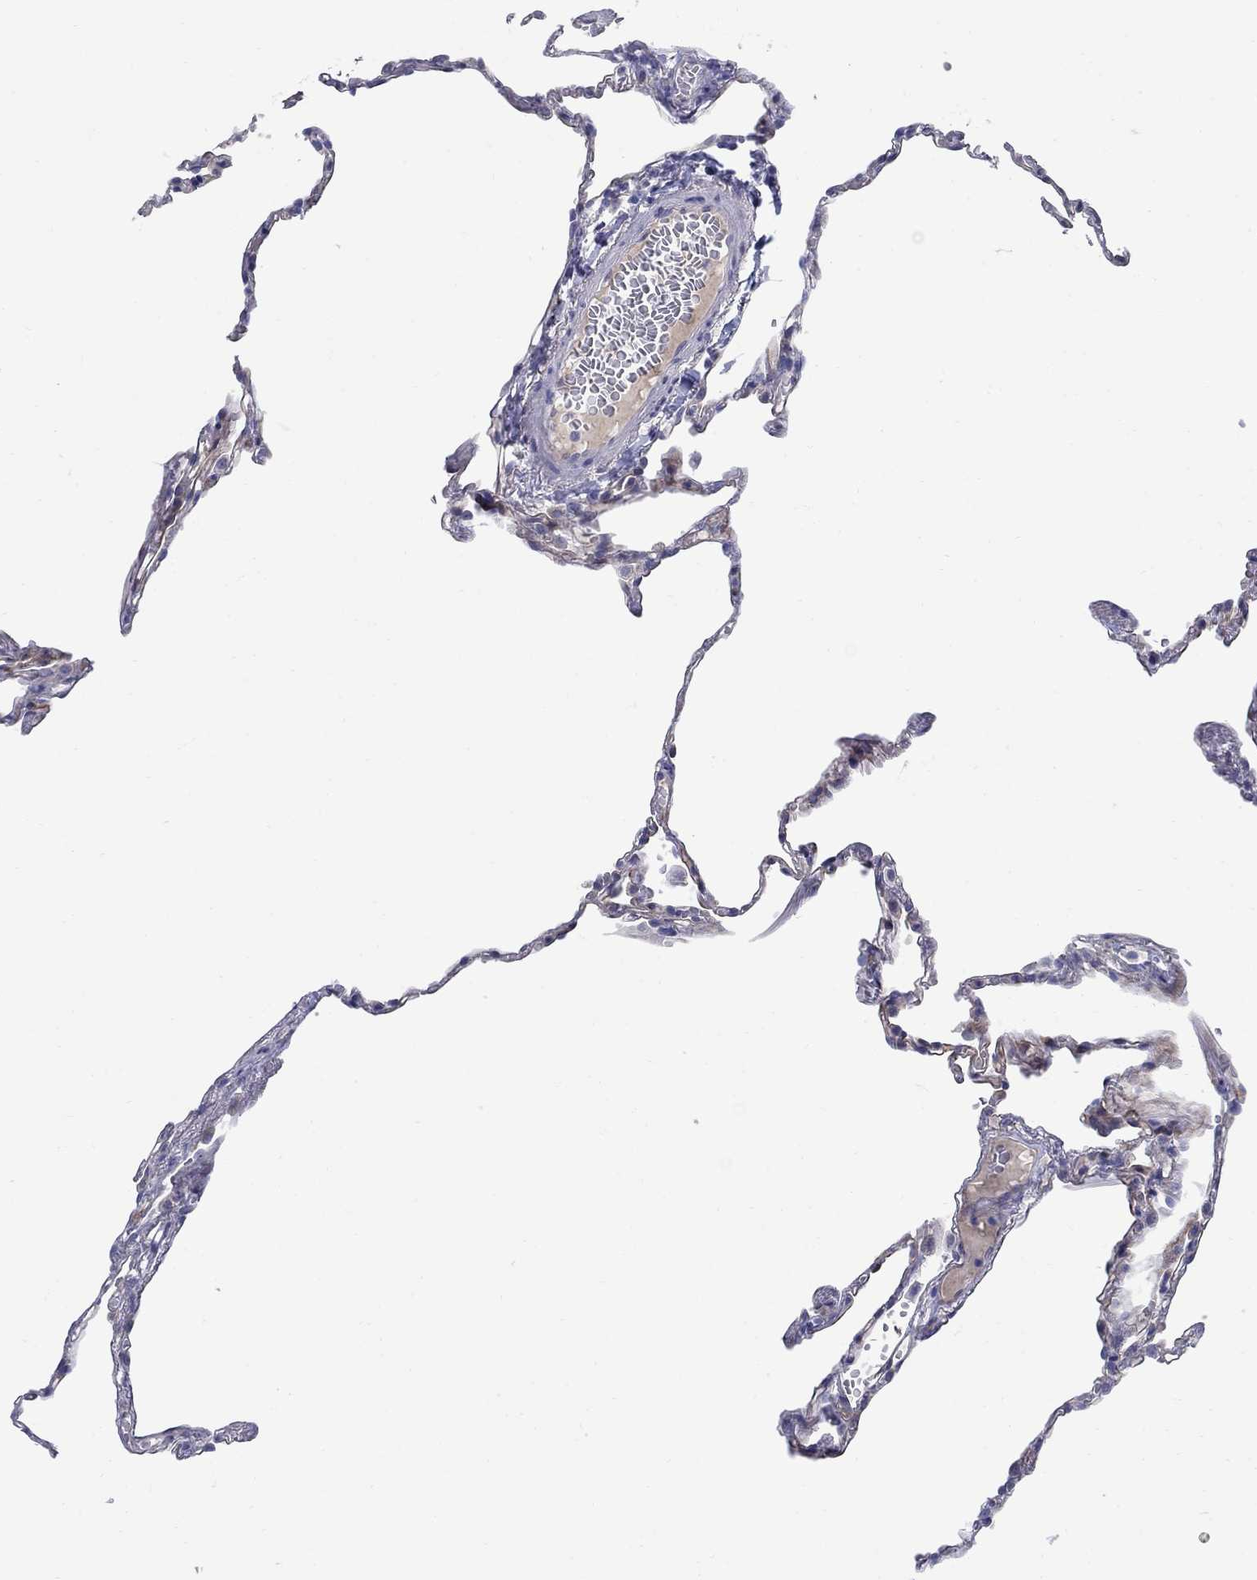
{"staining": {"intensity": "negative", "quantity": "none", "location": "none"}, "tissue": "lung", "cell_type": "Alveolar cells", "image_type": "normal", "snomed": [{"axis": "morphology", "description": "Normal tissue, NOS"}, {"axis": "topography", "description": "Lung"}], "caption": "The photomicrograph displays no staining of alveolar cells in unremarkable lung. (DAB immunohistochemistry (IHC) with hematoxylin counter stain).", "gene": "REEP2", "patient": {"sex": "male", "age": 78}}